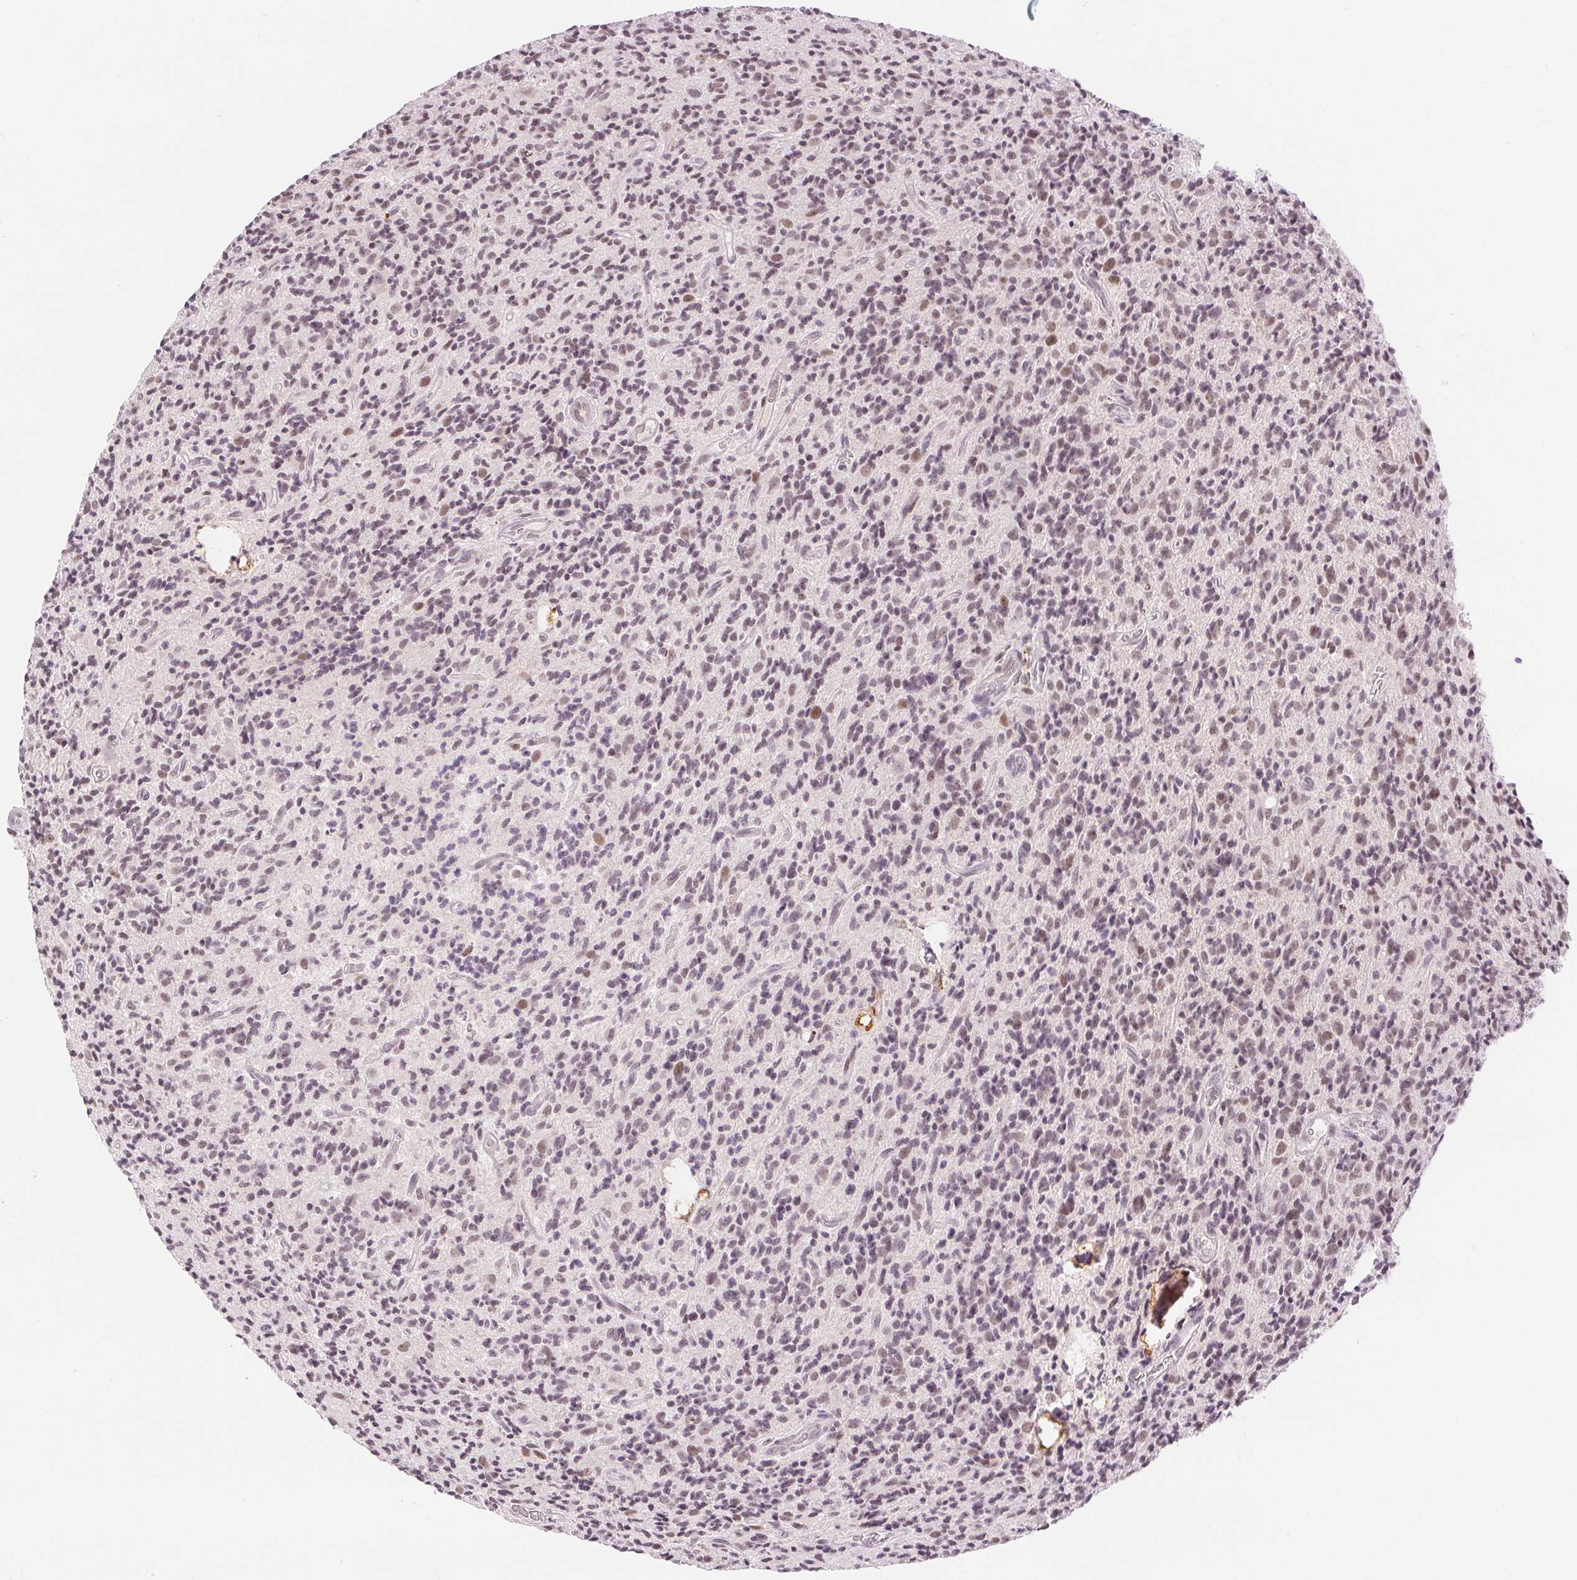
{"staining": {"intensity": "weak", "quantity": "25%-75%", "location": "nuclear"}, "tissue": "glioma", "cell_type": "Tumor cells", "image_type": "cancer", "snomed": [{"axis": "morphology", "description": "Glioma, malignant, High grade"}, {"axis": "topography", "description": "Brain"}], "caption": "Immunohistochemistry (IHC) of high-grade glioma (malignant) displays low levels of weak nuclear staining in approximately 25%-75% of tumor cells.", "gene": "DEK", "patient": {"sex": "male", "age": 76}}